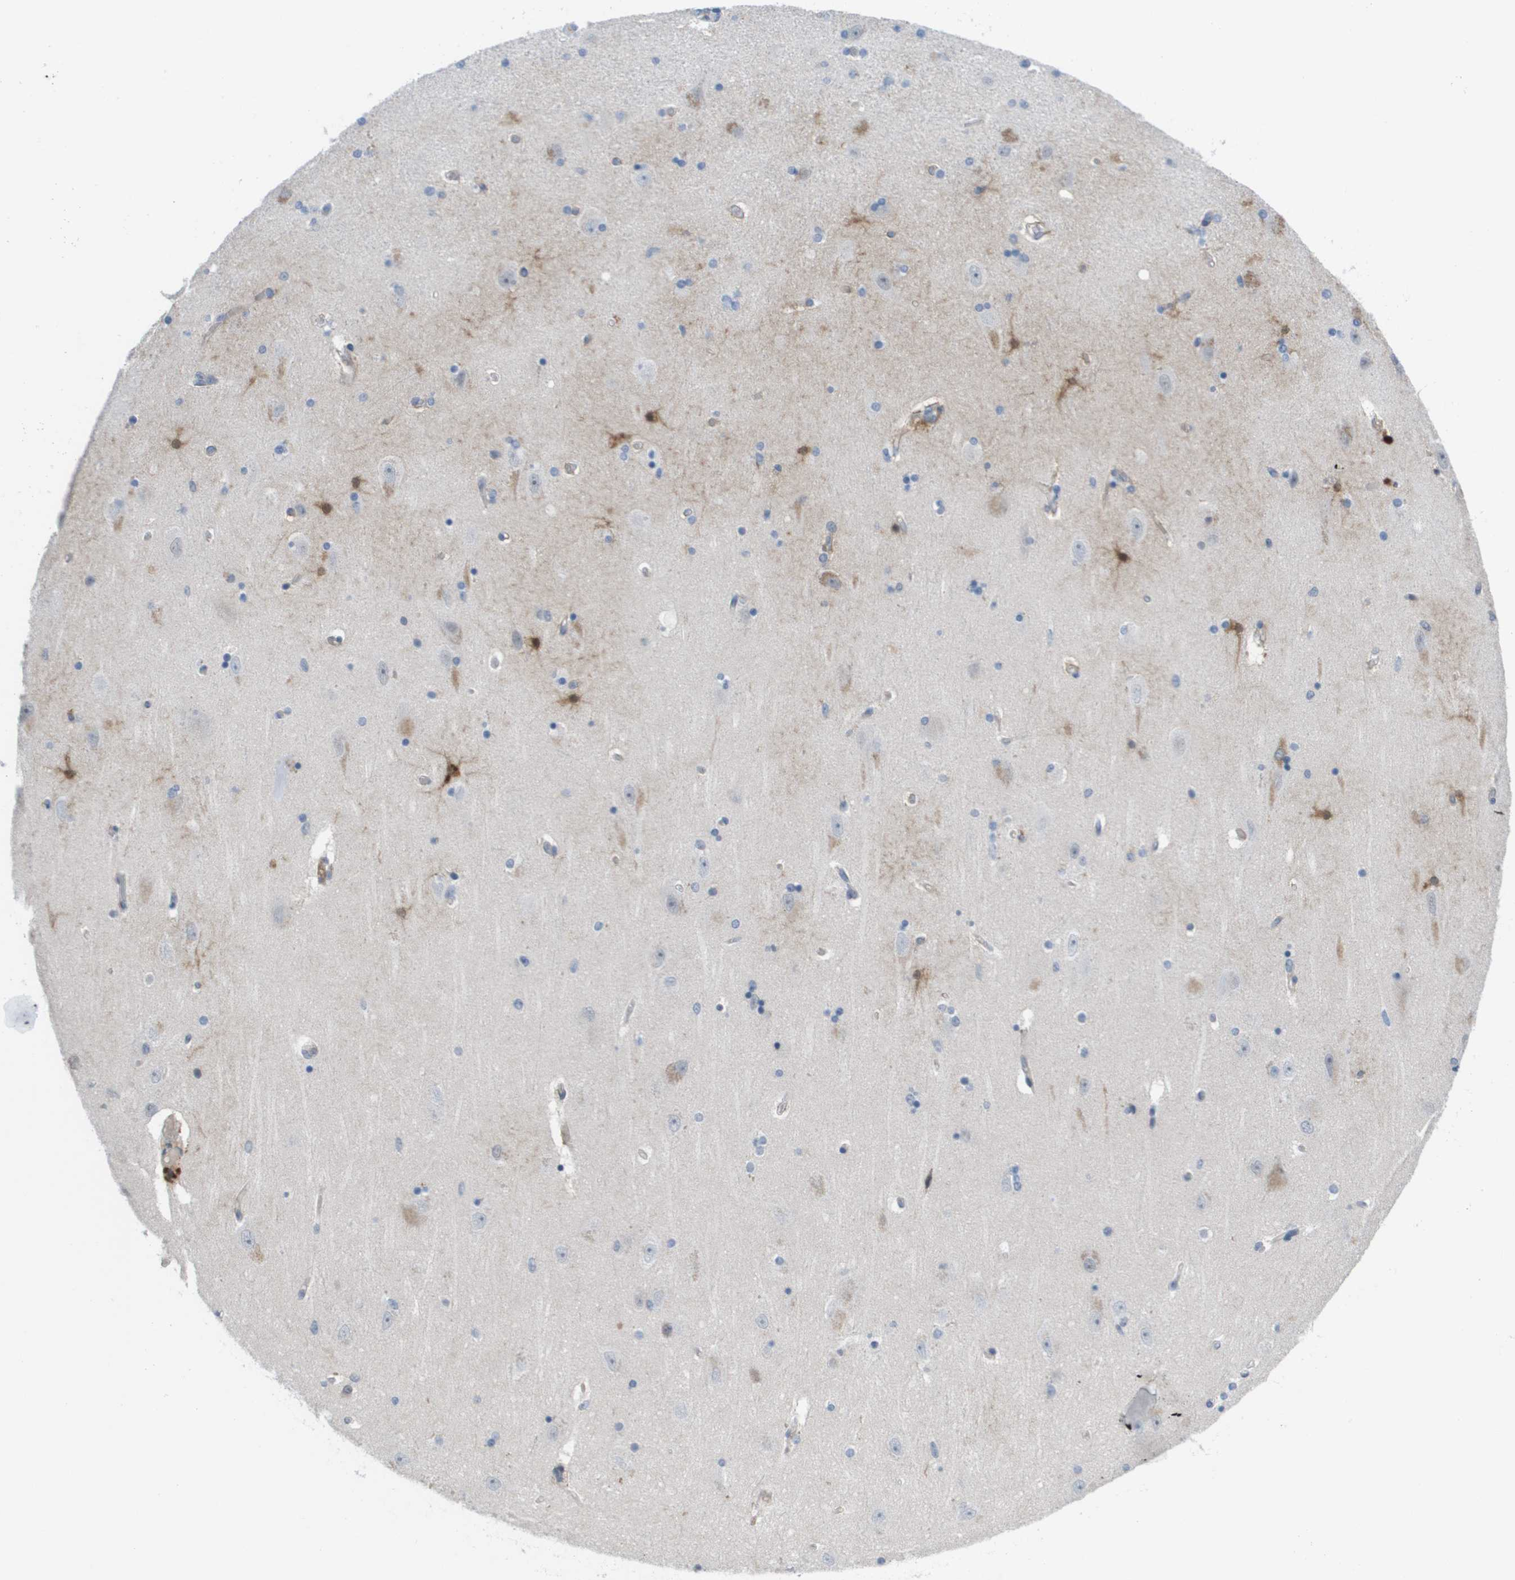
{"staining": {"intensity": "moderate", "quantity": "<25%", "location": "cytoplasmic/membranous"}, "tissue": "hippocampus", "cell_type": "Glial cells", "image_type": "normal", "snomed": [{"axis": "morphology", "description": "Normal tissue, NOS"}, {"axis": "topography", "description": "Hippocampus"}], "caption": "IHC histopathology image of benign human hippocampus stained for a protein (brown), which demonstrates low levels of moderate cytoplasmic/membranous positivity in about <25% of glial cells.", "gene": "MARCHF8", "patient": {"sex": "female", "age": 54}}